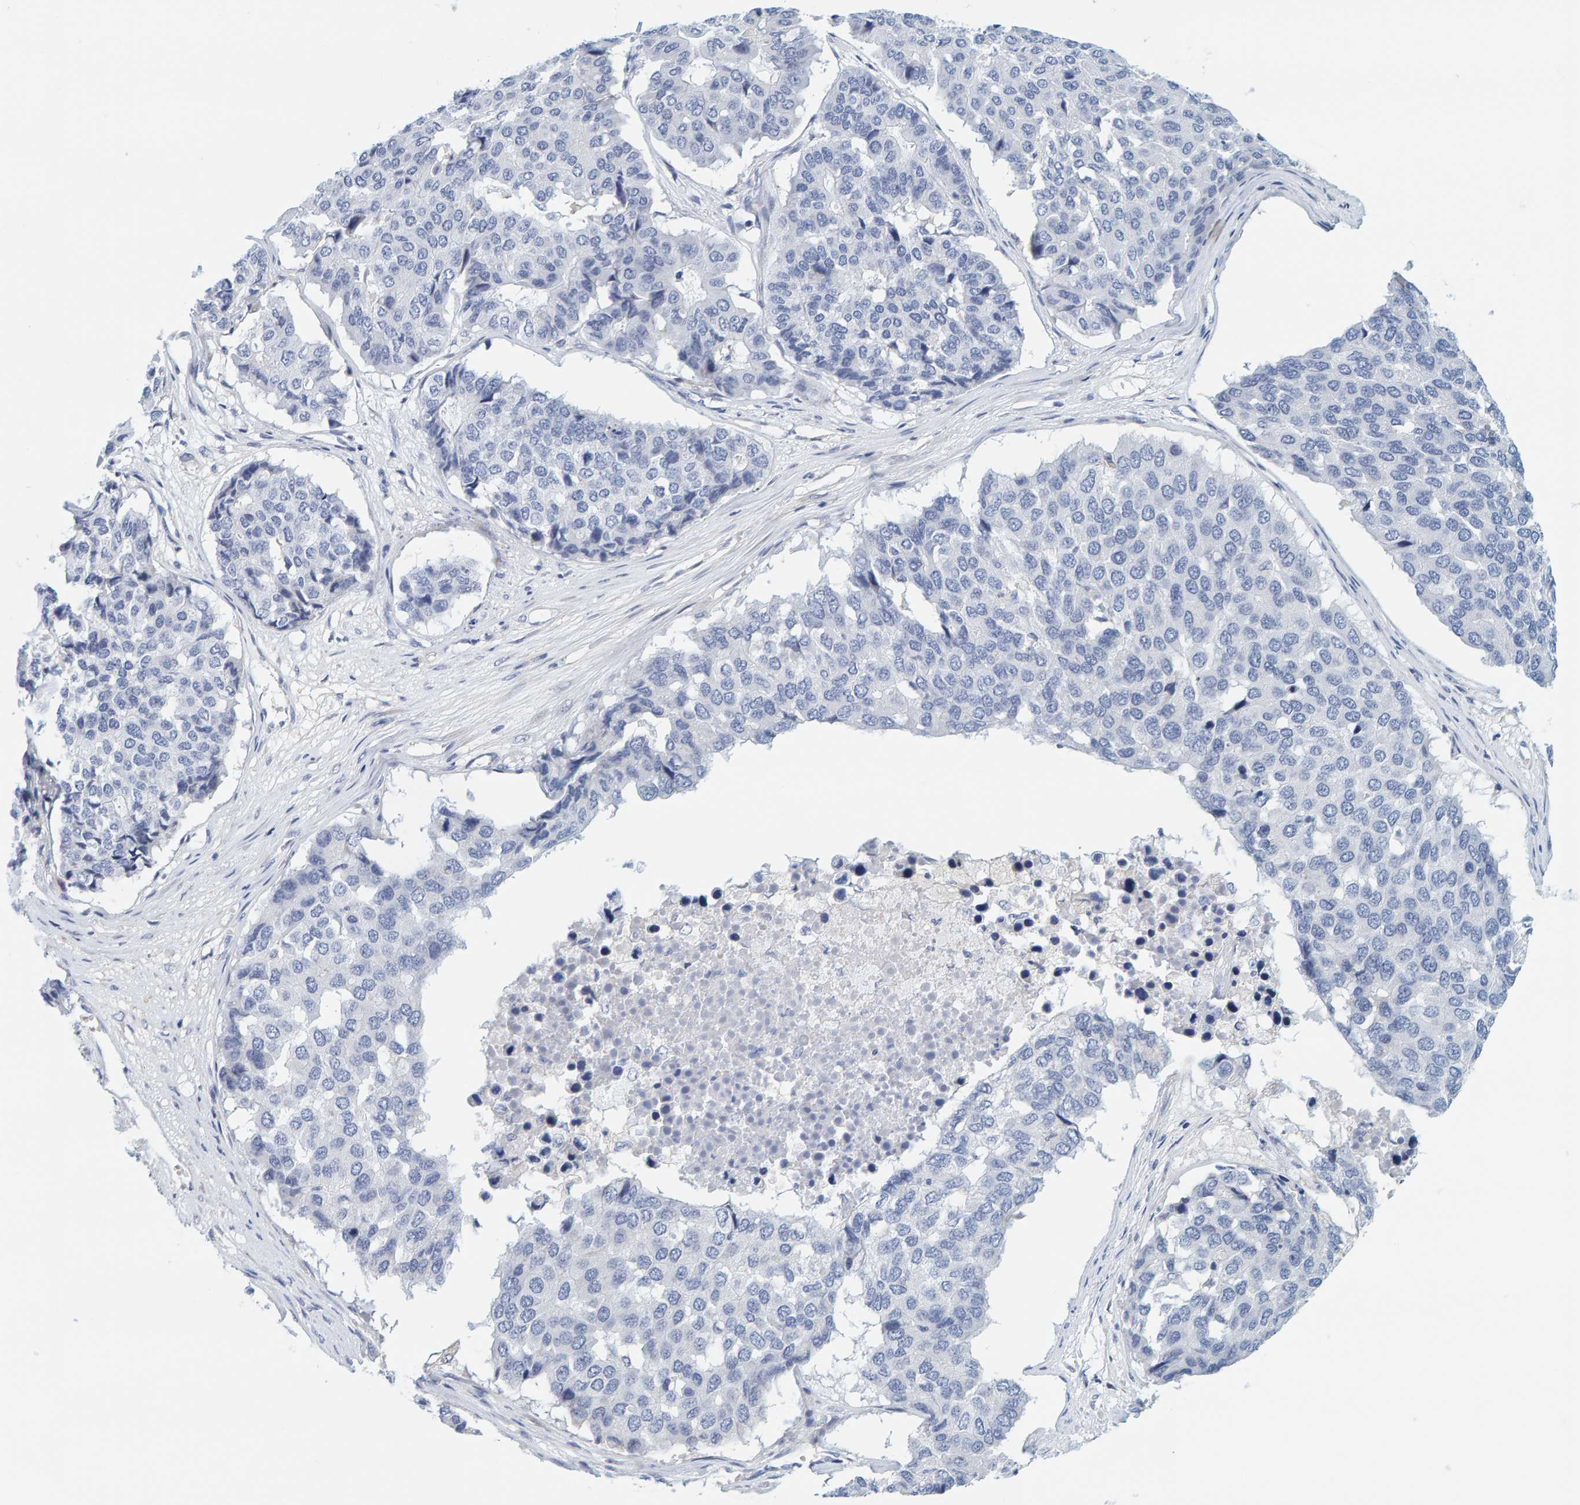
{"staining": {"intensity": "negative", "quantity": "none", "location": "none"}, "tissue": "pancreatic cancer", "cell_type": "Tumor cells", "image_type": "cancer", "snomed": [{"axis": "morphology", "description": "Adenocarcinoma, NOS"}, {"axis": "topography", "description": "Pancreas"}], "caption": "An image of pancreatic cancer (adenocarcinoma) stained for a protein reveals no brown staining in tumor cells.", "gene": "MOG", "patient": {"sex": "male", "age": 50}}